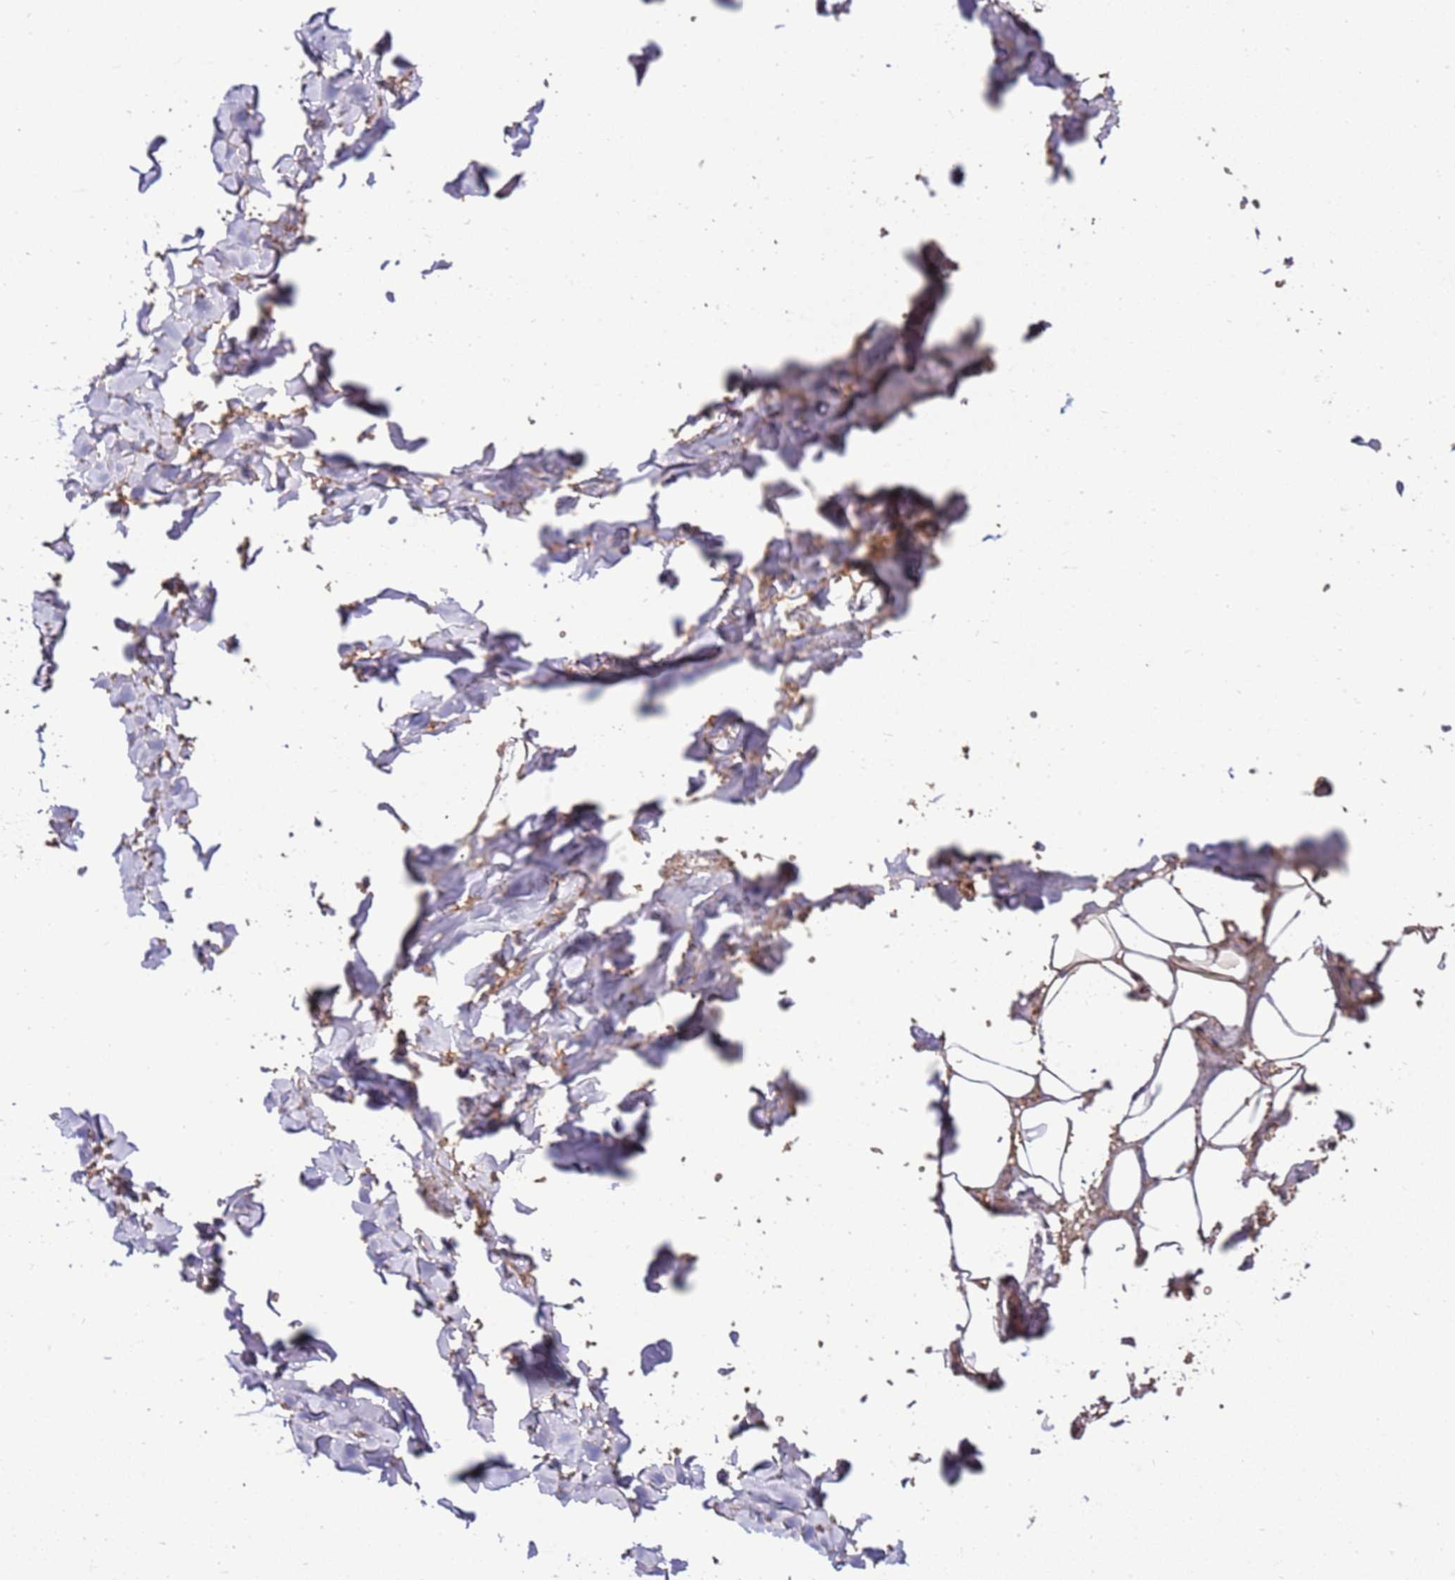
{"staining": {"intensity": "weak", "quantity": ">75%", "location": "cytoplasmic/membranous"}, "tissue": "adipose tissue", "cell_type": "Adipocytes", "image_type": "normal", "snomed": [{"axis": "morphology", "description": "Normal tissue, NOS"}, {"axis": "topography", "description": "Salivary gland"}, {"axis": "topography", "description": "Peripheral nerve tissue"}], "caption": "Weak cytoplasmic/membranous expression for a protein is identified in about >75% of adipocytes of benign adipose tissue using immunohistochemistry (IHC).", "gene": "SLC44A5", "patient": {"sex": "male", "age": 38}}